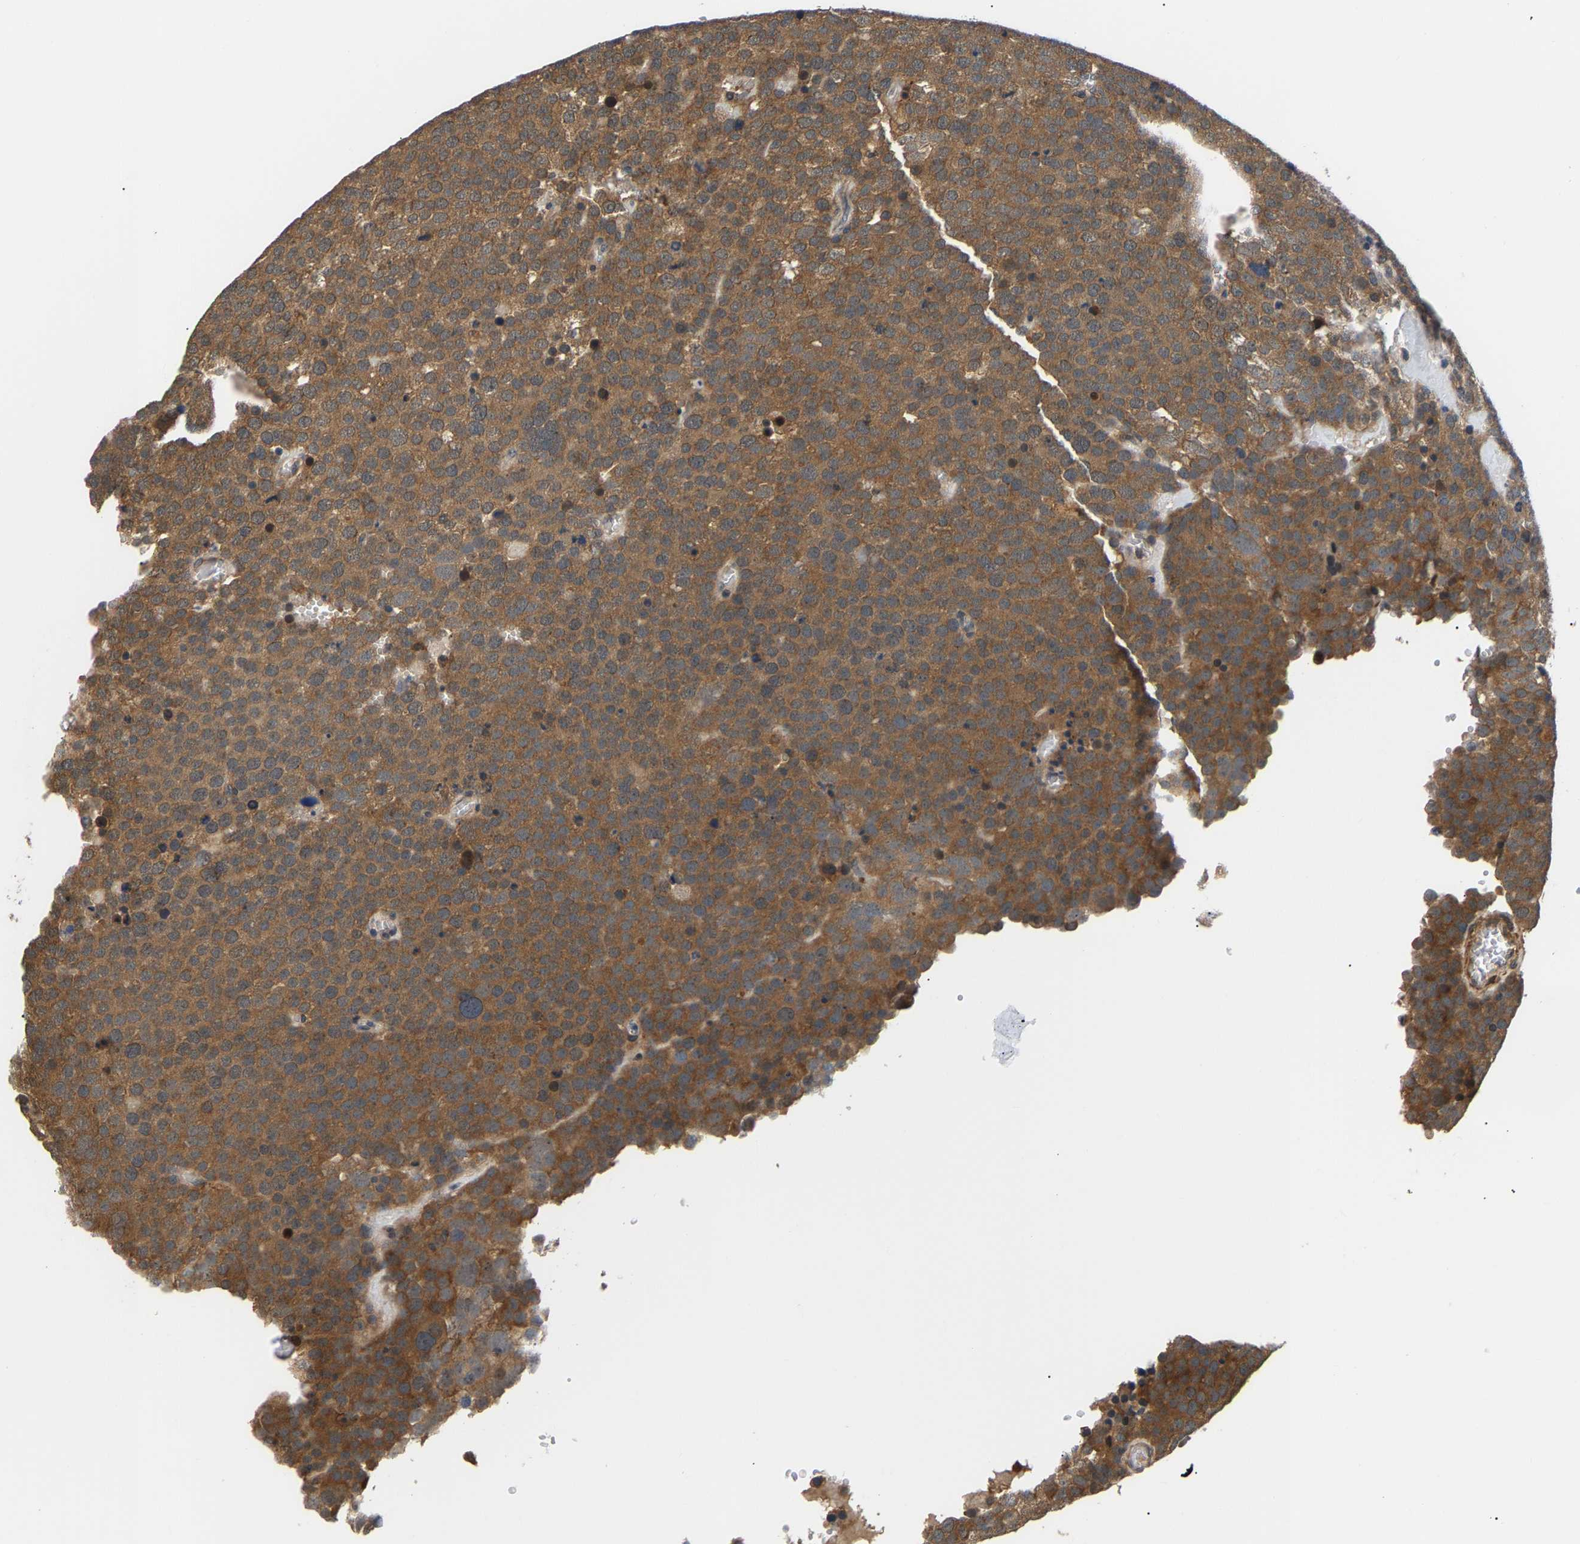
{"staining": {"intensity": "moderate", "quantity": ">75%", "location": "cytoplasmic/membranous"}, "tissue": "testis cancer", "cell_type": "Tumor cells", "image_type": "cancer", "snomed": [{"axis": "morphology", "description": "Normal tissue, NOS"}, {"axis": "morphology", "description": "Seminoma, NOS"}, {"axis": "topography", "description": "Testis"}], "caption": "Protein analysis of seminoma (testis) tissue demonstrates moderate cytoplasmic/membranous expression in approximately >75% of tumor cells.", "gene": "LARP6", "patient": {"sex": "male", "age": 71}}